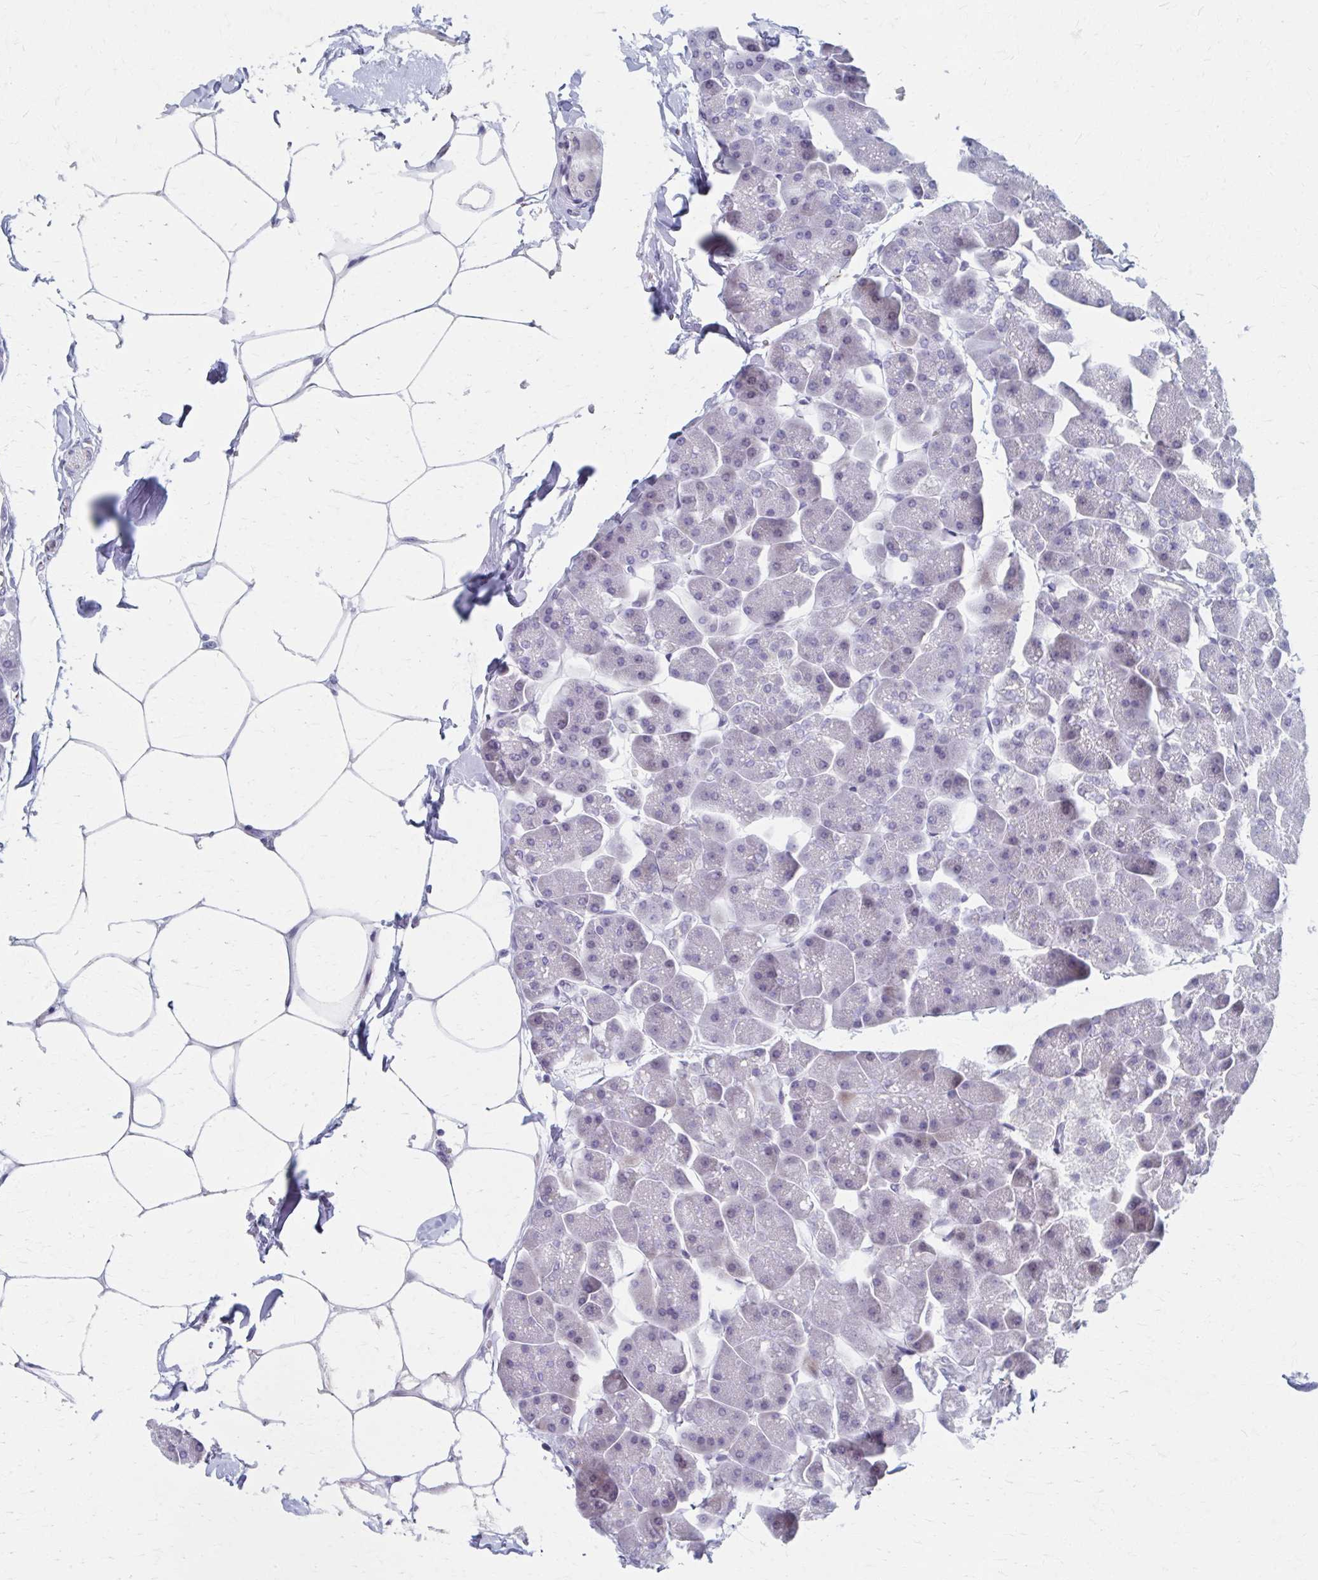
{"staining": {"intensity": "weak", "quantity": "<25%", "location": "nuclear"}, "tissue": "pancreas", "cell_type": "Exocrine glandular cells", "image_type": "normal", "snomed": [{"axis": "morphology", "description": "Normal tissue, NOS"}, {"axis": "topography", "description": "Pancreas"}], "caption": "DAB immunohistochemical staining of unremarkable human pancreas demonstrates no significant staining in exocrine glandular cells.", "gene": "ABHD16B", "patient": {"sex": "male", "age": 35}}